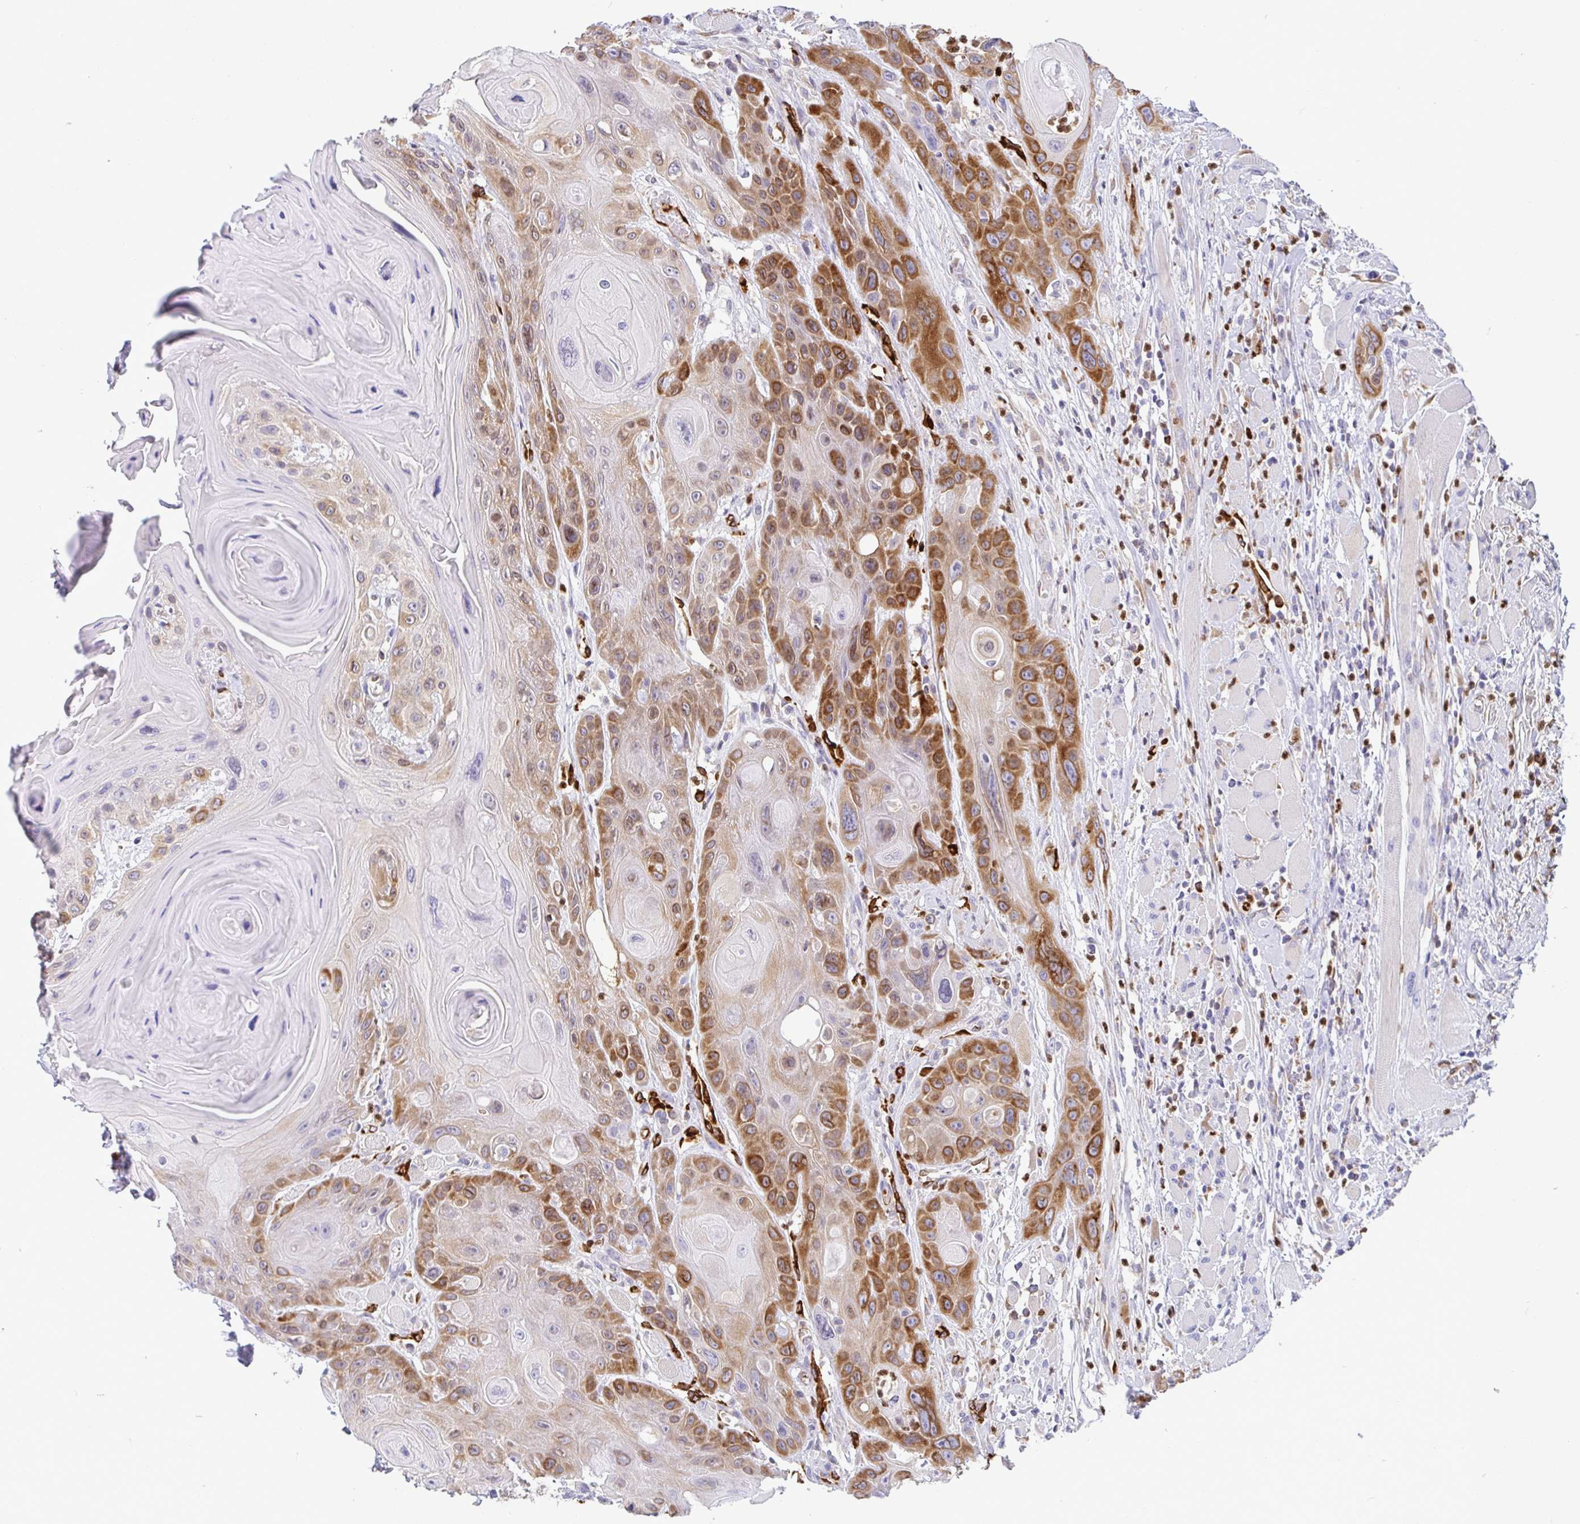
{"staining": {"intensity": "moderate", "quantity": "25%-75%", "location": "cytoplasmic/membranous"}, "tissue": "head and neck cancer", "cell_type": "Tumor cells", "image_type": "cancer", "snomed": [{"axis": "morphology", "description": "Squamous cell carcinoma, NOS"}, {"axis": "topography", "description": "Head-Neck"}], "caption": "Brown immunohistochemical staining in head and neck cancer displays moderate cytoplasmic/membranous expression in approximately 25%-75% of tumor cells.", "gene": "TP53I11", "patient": {"sex": "female", "age": 59}}